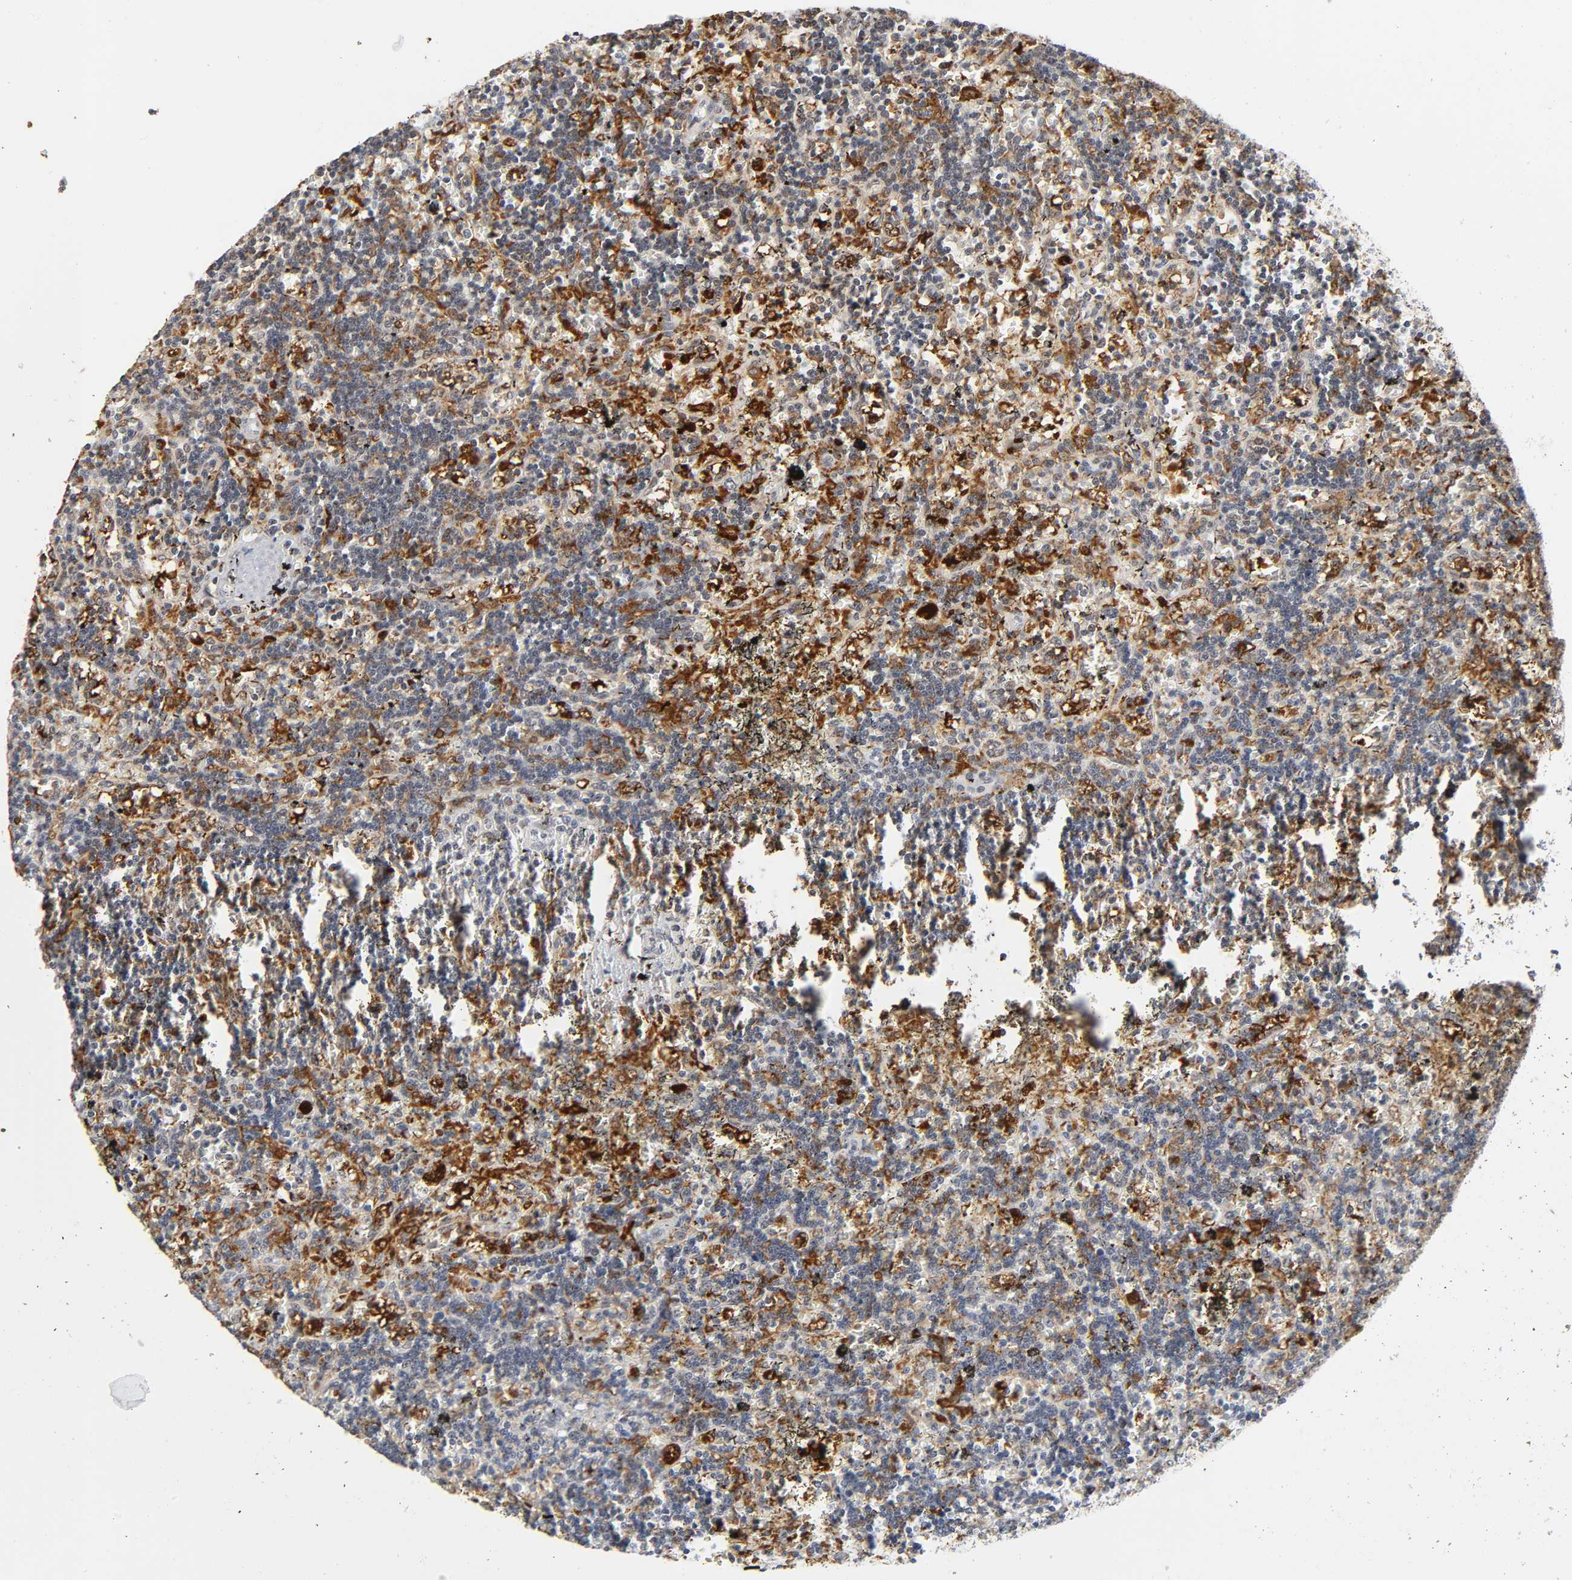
{"staining": {"intensity": "moderate", "quantity": "25%-75%", "location": "cytoplasmic/membranous"}, "tissue": "lymphoma", "cell_type": "Tumor cells", "image_type": "cancer", "snomed": [{"axis": "morphology", "description": "Malignant lymphoma, non-Hodgkin's type, Low grade"}, {"axis": "topography", "description": "Spleen"}], "caption": "A high-resolution image shows immunohistochemistry staining of lymphoma, which reveals moderate cytoplasmic/membranous staining in about 25%-75% of tumor cells.", "gene": "KAT2B", "patient": {"sex": "male", "age": 60}}